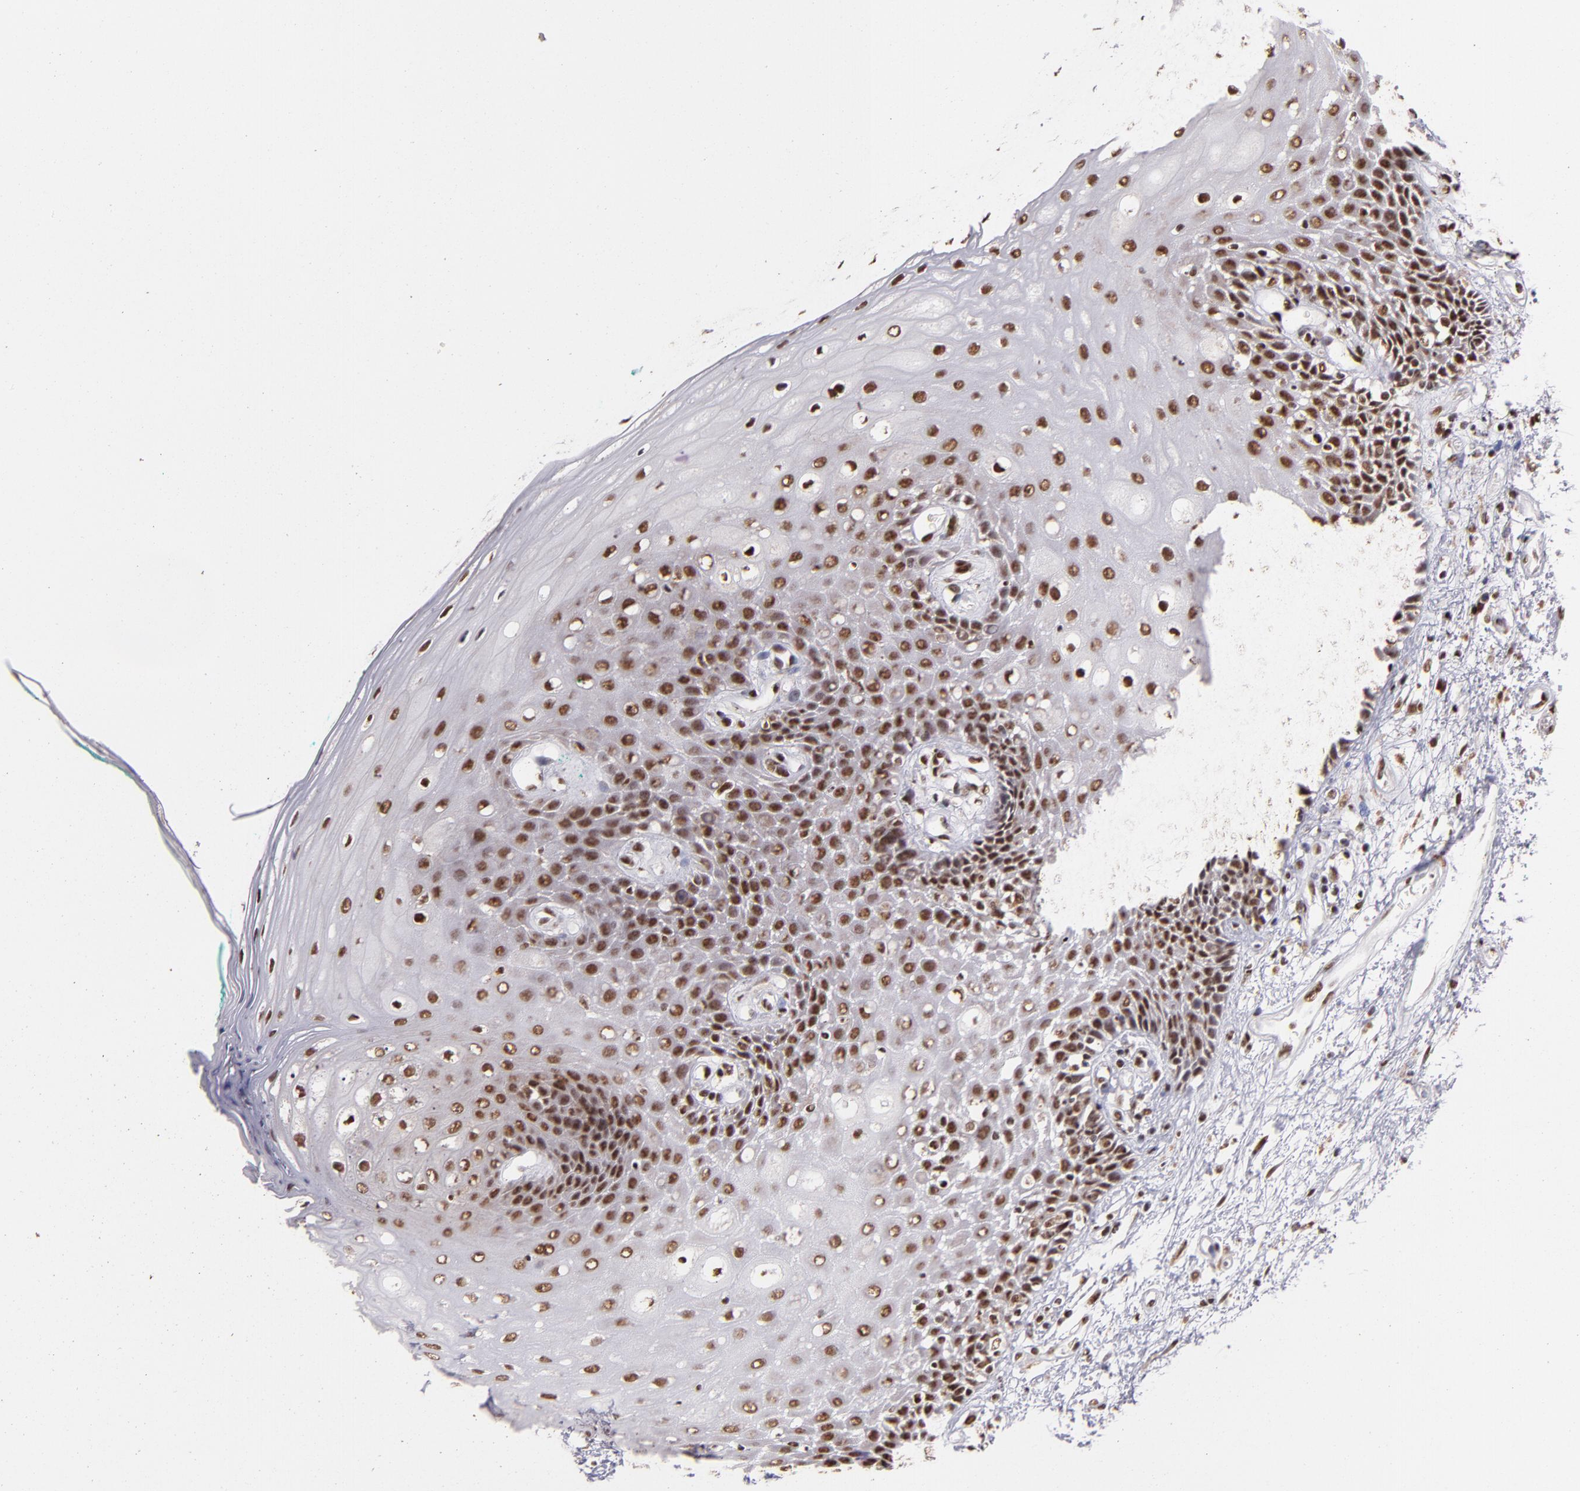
{"staining": {"intensity": "moderate", "quantity": ">75%", "location": "nuclear"}, "tissue": "oral mucosa", "cell_type": "Squamous epithelial cells", "image_type": "normal", "snomed": [{"axis": "morphology", "description": "Normal tissue, NOS"}, {"axis": "morphology", "description": "Squamous cell carcinoma, NOS"}, {"axis": "topography", "description": "Skeletal muscle"}, {"axis": "topography", "description": "Oral tissue"}, {"axis": "topography", "description": "Head-Neck"}], "caption": "A brown stain shows moderate nuclear staining of a protein in squamous epithelial cells of unremarkable human oral mucosa.", "gene": "SP1", "patient": {"sex": "female", "age": 84}}